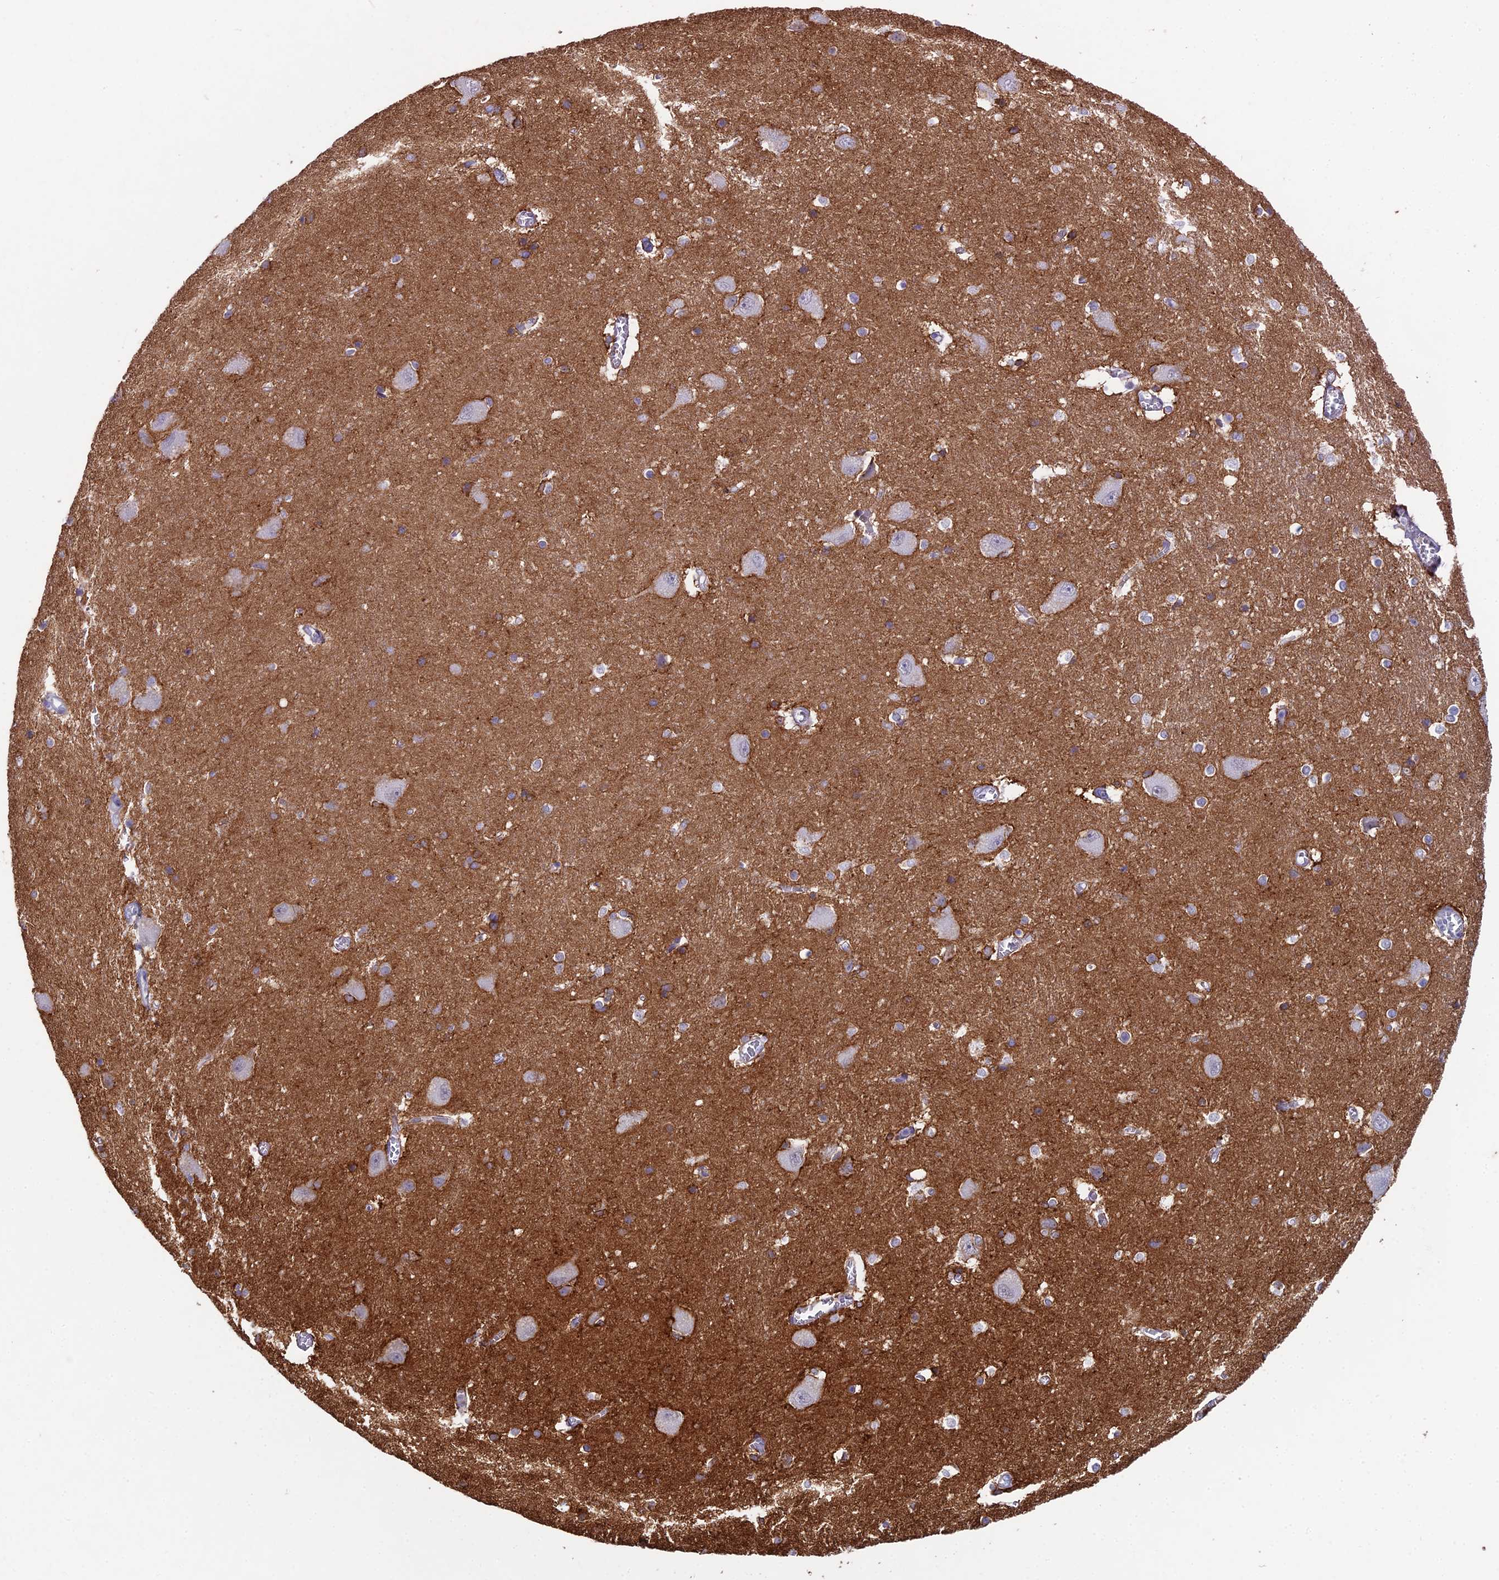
{"staining": {"intensity": "moderate", "quantity": "<25%", "location": "cytoplasmic/membranous"}, "tissue": "caudate", "cell_type": "Glial cells", "image_type": "normal", "snomed": [{"axis": "morphology", "description": "Normal tissue, NOS"}, {"axis": "topography", "description": "Lateral ventricle wall"}], "caption": "Caudate stained for a protein displays moderate cytoplasmic/membranous positivity in glial cells. (Brightfield microscopy of DAB IHC at high magnification).", "gene": "NCAM1", "patient": {"sex": "male", "age": 37}}